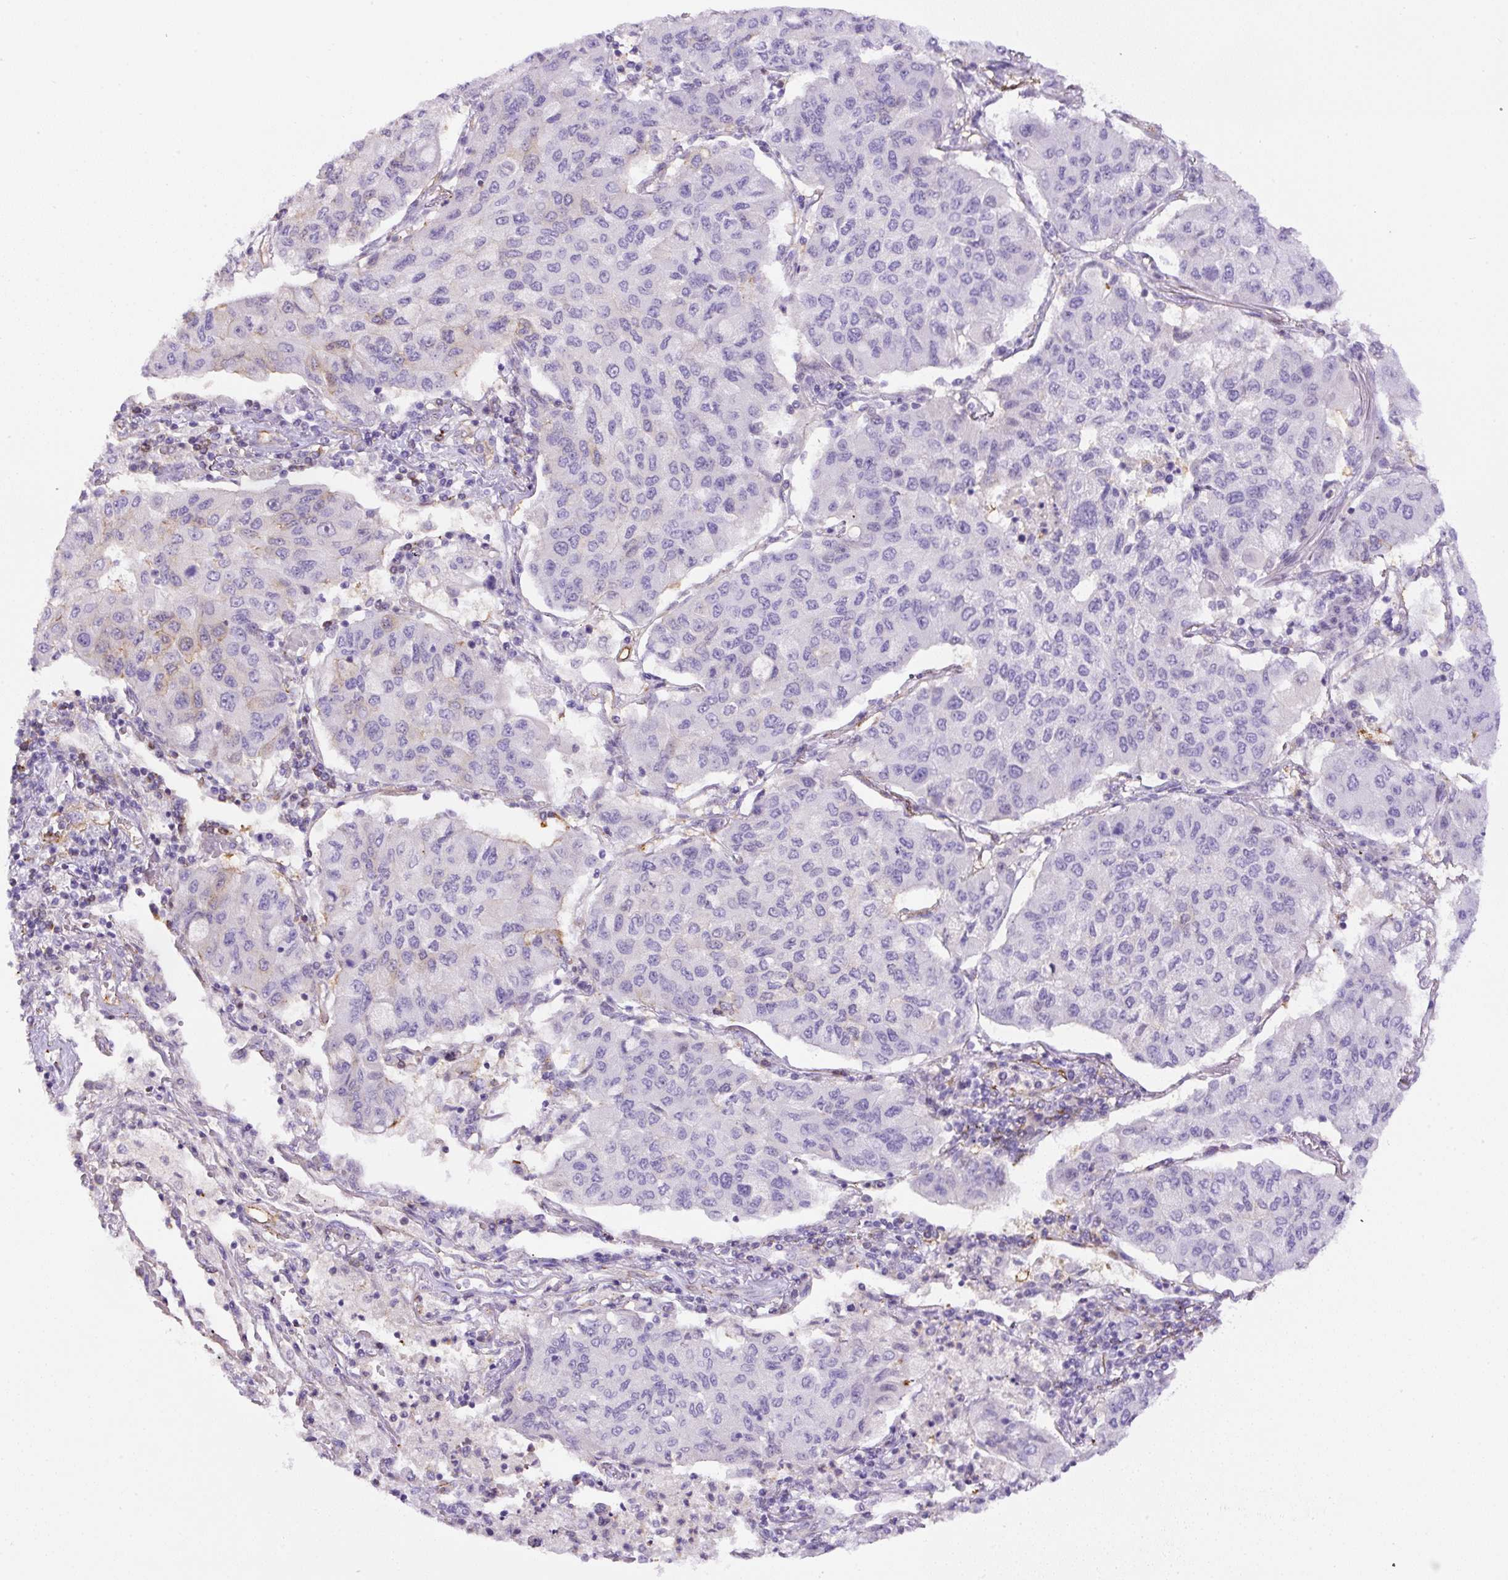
{"staining": {"intensity": "negative", "quantity": "none", "location": "none"}, "tissue": "lung cancer", "cell_type": "Tumor cells", "image_type": "cancer", "snomed": [{"axis": "morphology", "description": "Squamous cell carcinoma, NOS"}, {"axis": "topography", "description": "Lung"}], "caption": "Squamous cell carcinoma (lung) was stained to show a protein in brown. There is no significant expression in tumor cells.", "gene": "B3GALT5", "patient": {"sex": "male", "age": 74}}